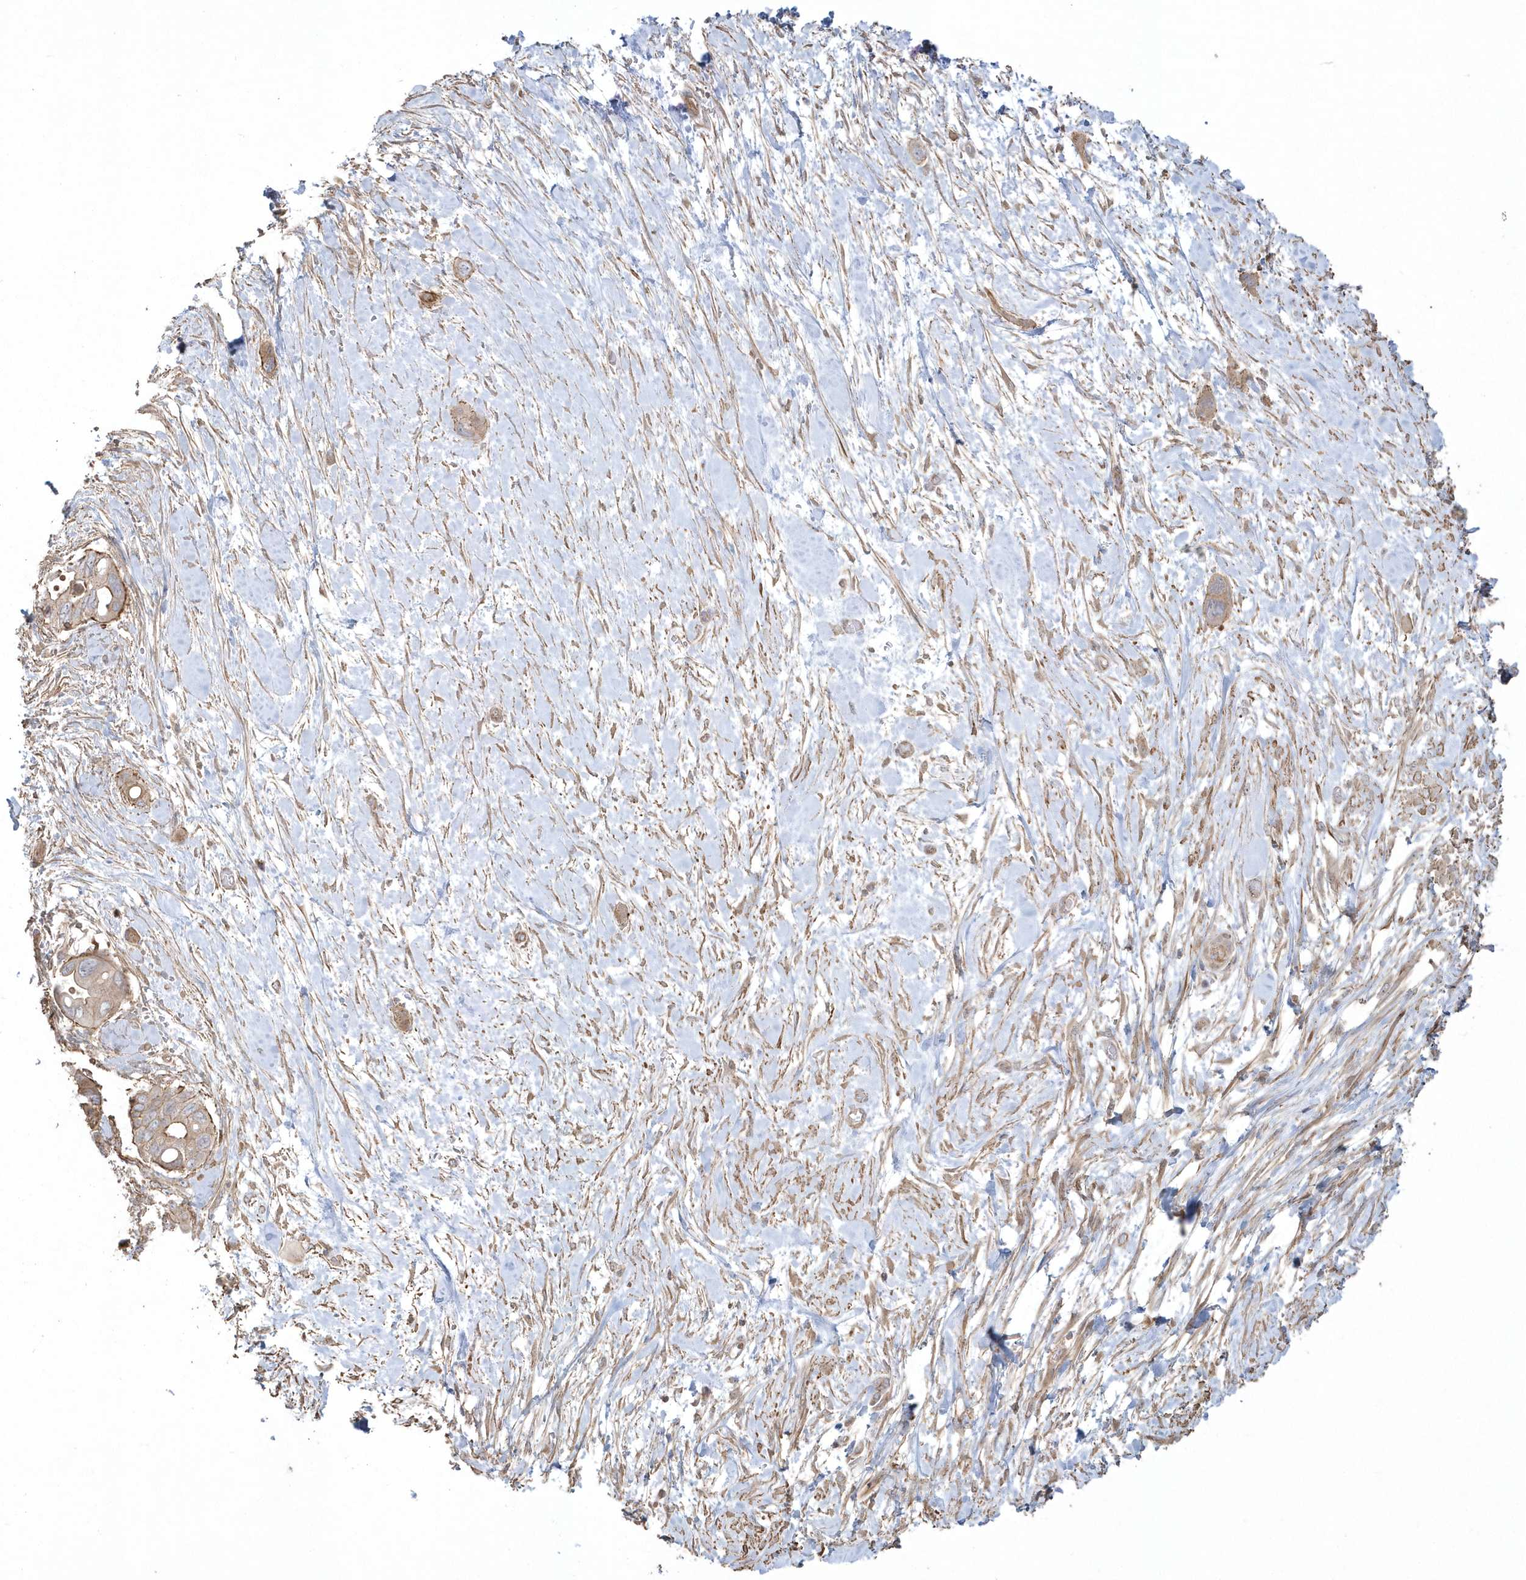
{"staining": {"intensity": "weak", "quantity": ">75%", "location": "cytoplasmic/membranous"}, "tissue": "pancreatic cancer", "cell_type": "Tumor cells", "image_type": "cancer", "snomed": [{"axis": "morphology", "description": "Adenocarcinoma, NOS"}, {"axis": "topography", "description": "Pancreas"}], "caption": "The image shows staining of pancreatic cancer, revealing weak cytoplasmic/membranous protein staining (brown color) within tumor cells. The staining is performed using DAB brown chromogen to label protein expression. The nuclei are counter-stained blue using hematoxylin.", "gene": "ARMC8", "patient": {"sex": "male", "age": 68}}